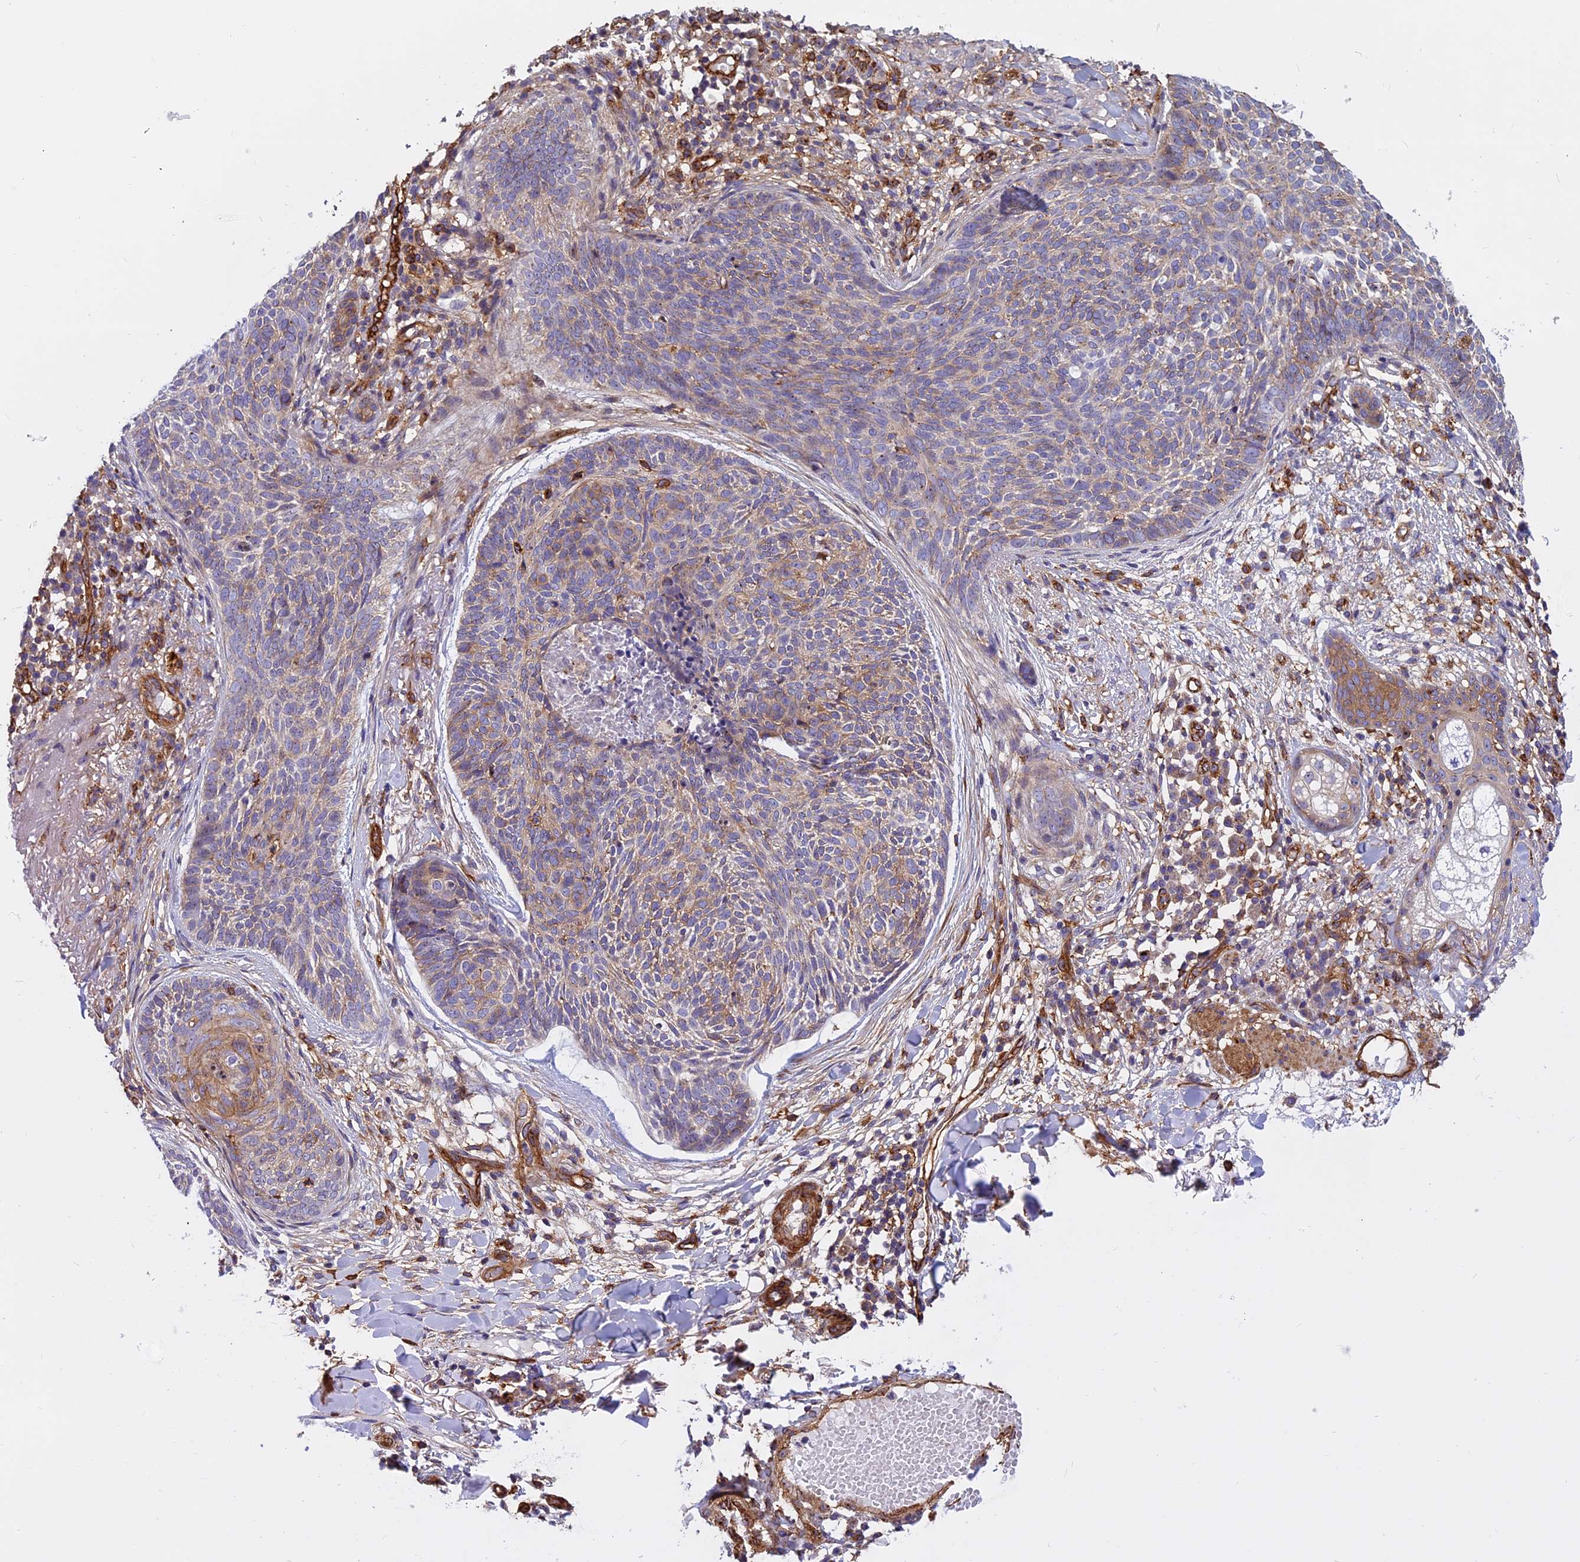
{"staining": {"intensity": "moderate", "quantity": "<25%", "location": "cytoplasmic/membranous"}, "tissue": "skin cancer", "cell_type": "Tumor cells", "image_type": "cancer", "snomed": [{"axis": "morphology", "description": "Basal cell carcinoma"}, {"axis": "topography", "description": "Skin"}], "caption": "Immunohistochemistry (DAB (3,3'-diaminobenzidine)) staining of human skin cancer (basal cell carcinoma) exhibits moderate cytoplasmic/membranous protein positivity in about <25% of tumor cells.", "gene": "EHBP1L1", "patient": {"sex": "male", "age": 85}}